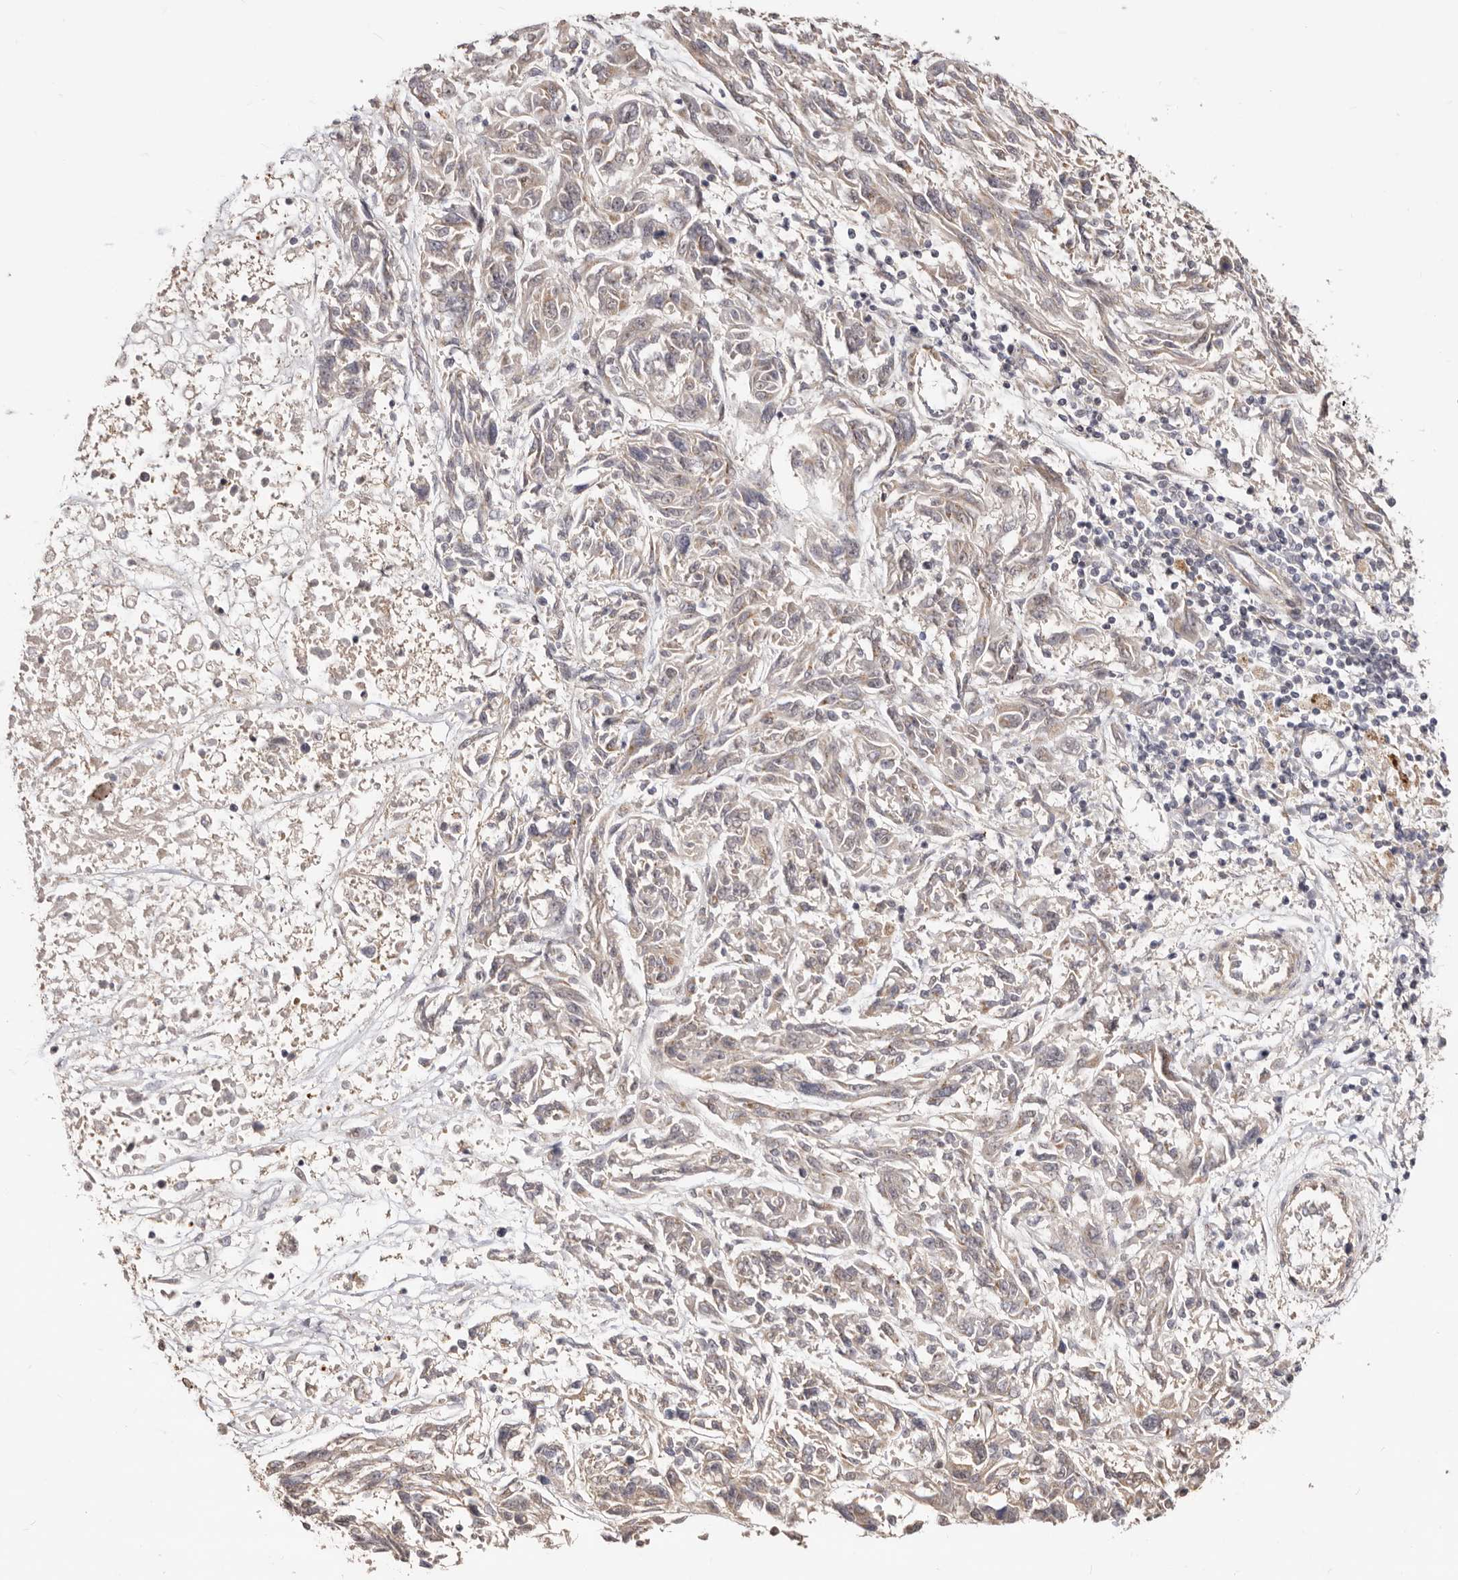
{"staining": {"intensity": "negative", "quantity": "none", "location": "none"}, "tissue": "melanoma", "cell_type": "Tumor cells", "image_type": "cancer", "snomed": [{"axis": "morphology", "description": "Malignant melanoma, NOS"}, {"axis": "topography", "description": "Skin"}], "caption": "The micrograph demonstrates no significant positivity in tumor cells of malignant melanoma.", "gene": "SRCAP", "patient": {"sex": "male", "age": 53}}